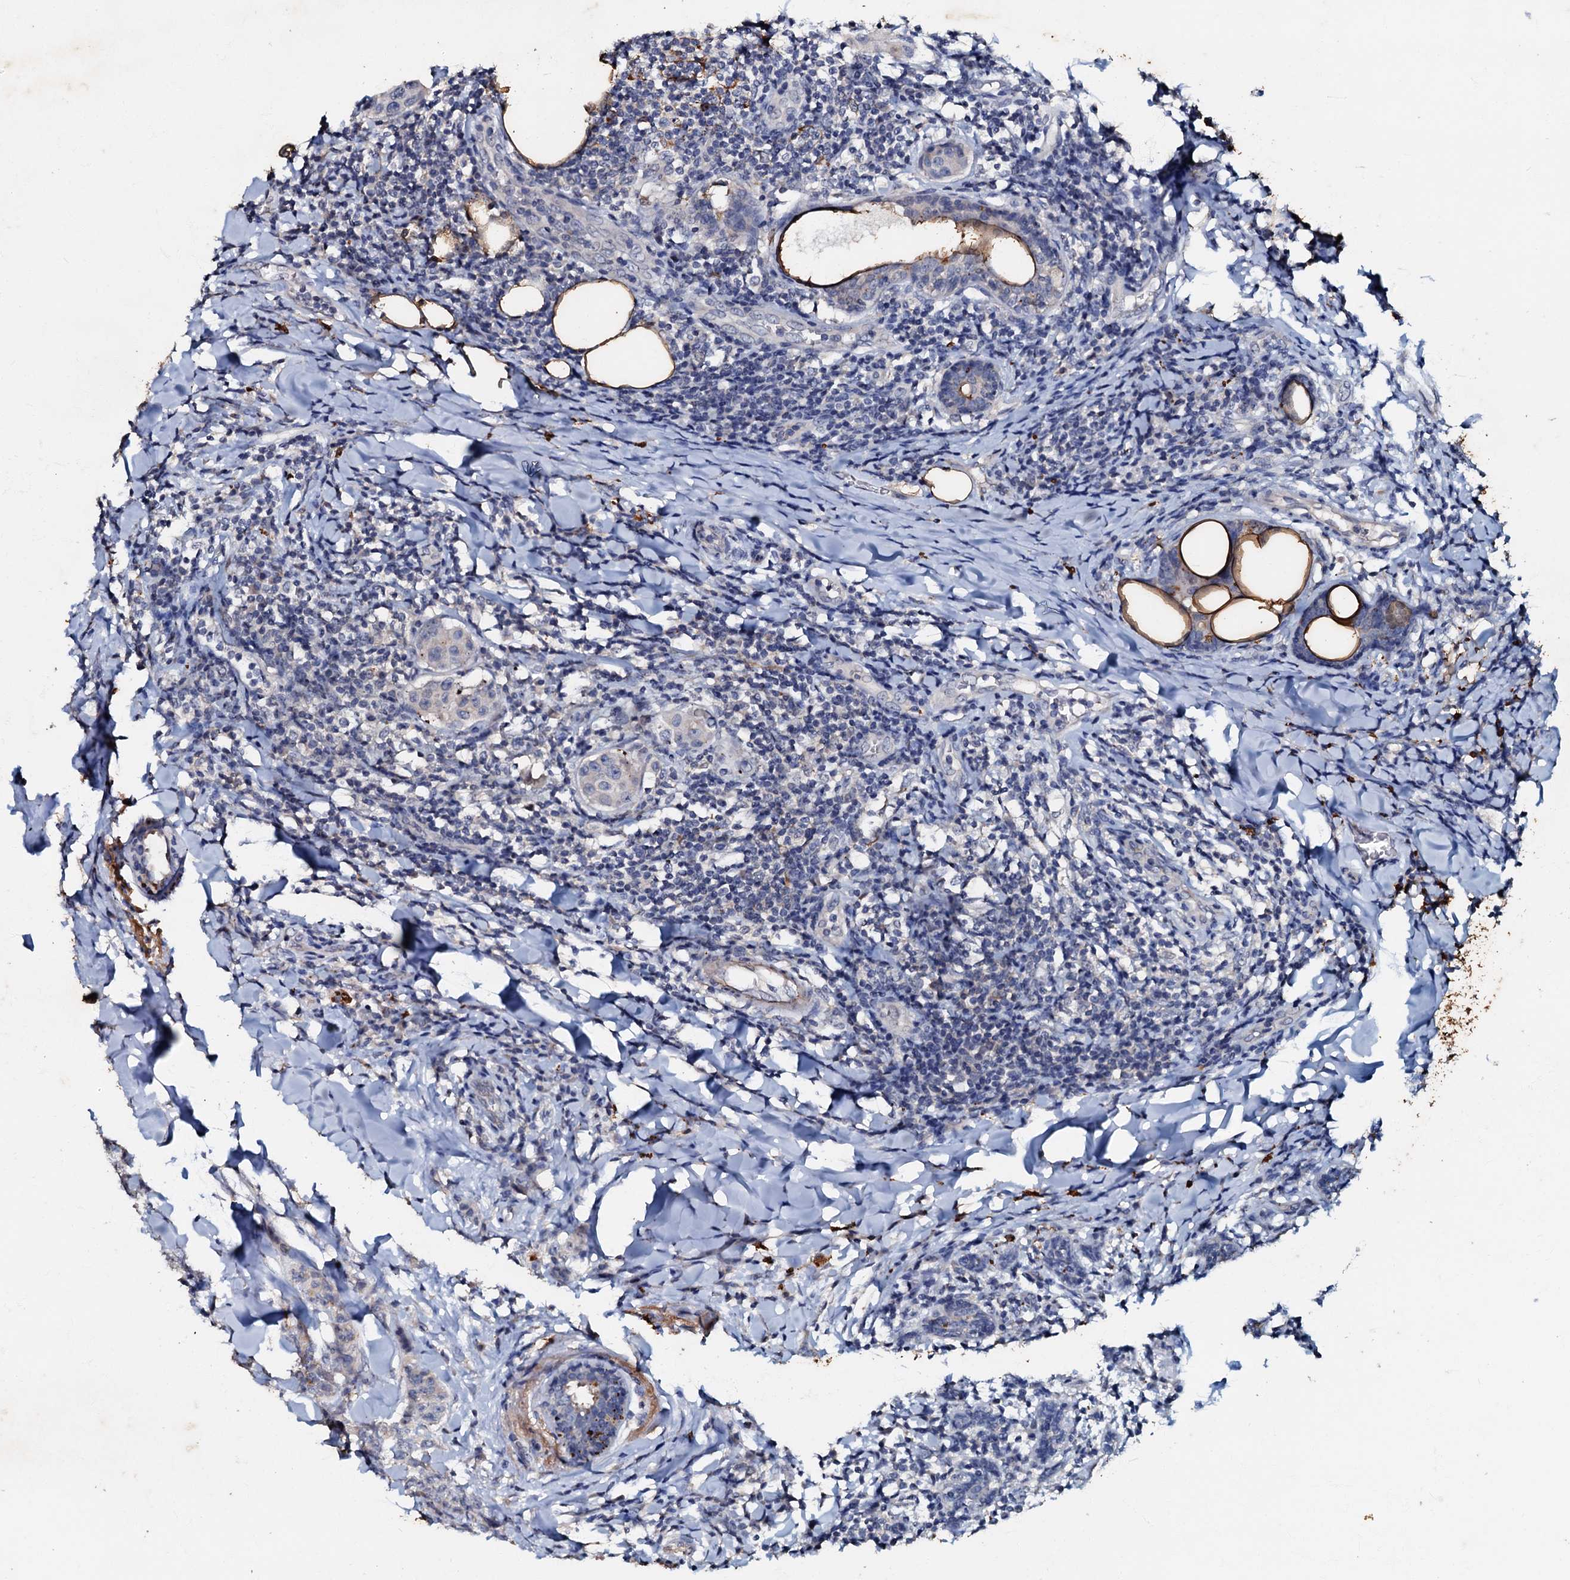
{"staining": {"intensity": "negative", "quantity": "none", "location": "none"}, "tissue": "breast cancer", "cell_type": "Tumor cells", "image_type": "cancer", "snomed": [{"axis": "morphology", "description": "Duct carcinoma"}, {"axis": "topography", "description": "Breast"}], "caption": "There is no significant expression in tumor cells of breast cancer.", "gene": "MANSC4", "patient": {"sex": "female", "age": 40}}